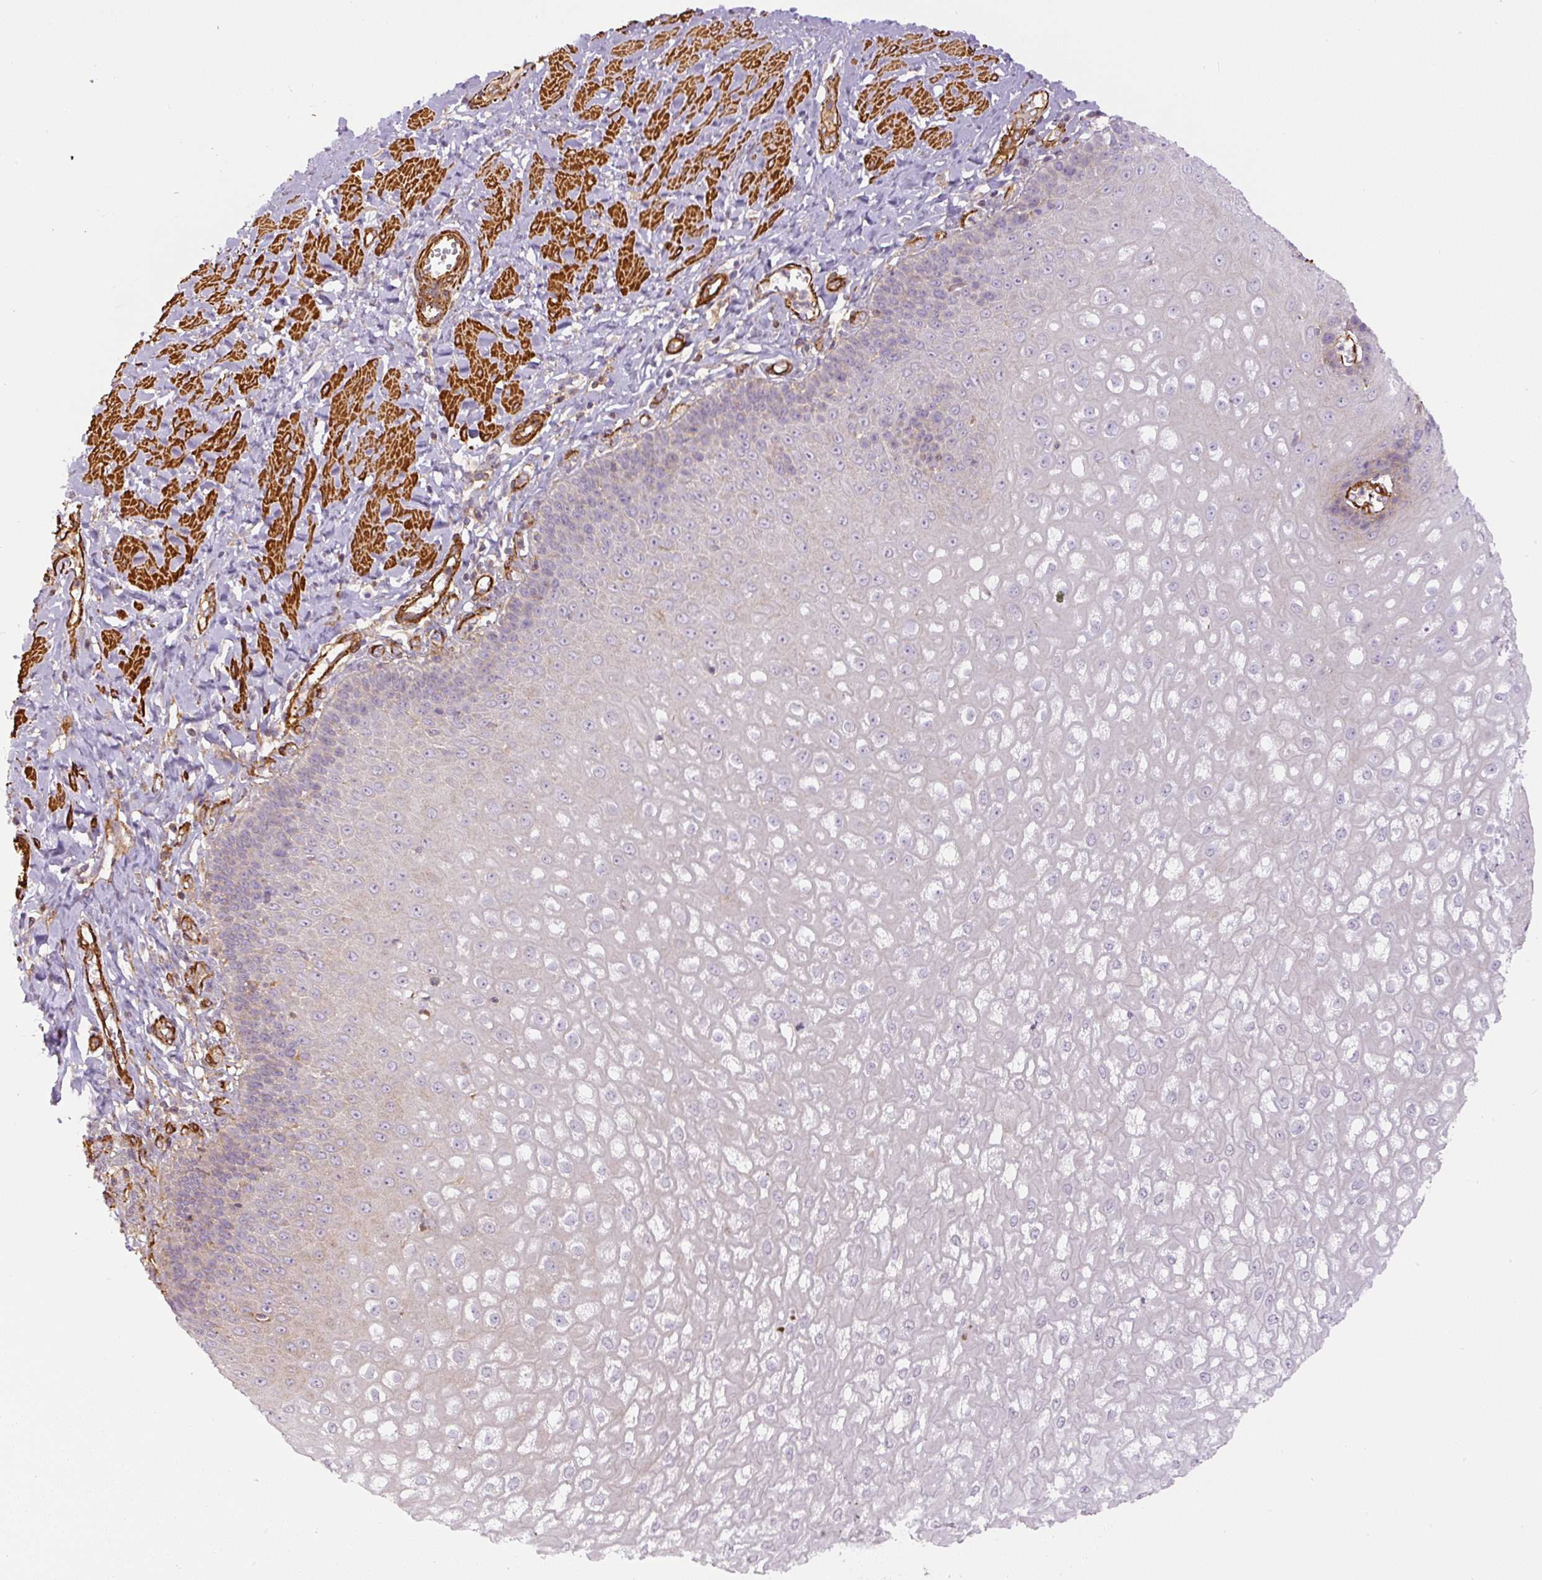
{"staining": {"intensity": "negative", "quantity": "none", "location": "none"}, "tissue": "esophagus", "cell_type": "Squamous epithelial cells", "image_type": "normal", "snomed": [{"axis": "morphology", "description": "Normal tissue, NOS"}, {"axis": "topography", "description": "Esophagus"}], "caption": "Squamous epithelial cells are negative for protein expression in normal human esophagus. Nuclei are stained in blue.", "gene": "MYL12A", "patient": {"sex": "male", "age": 67}}